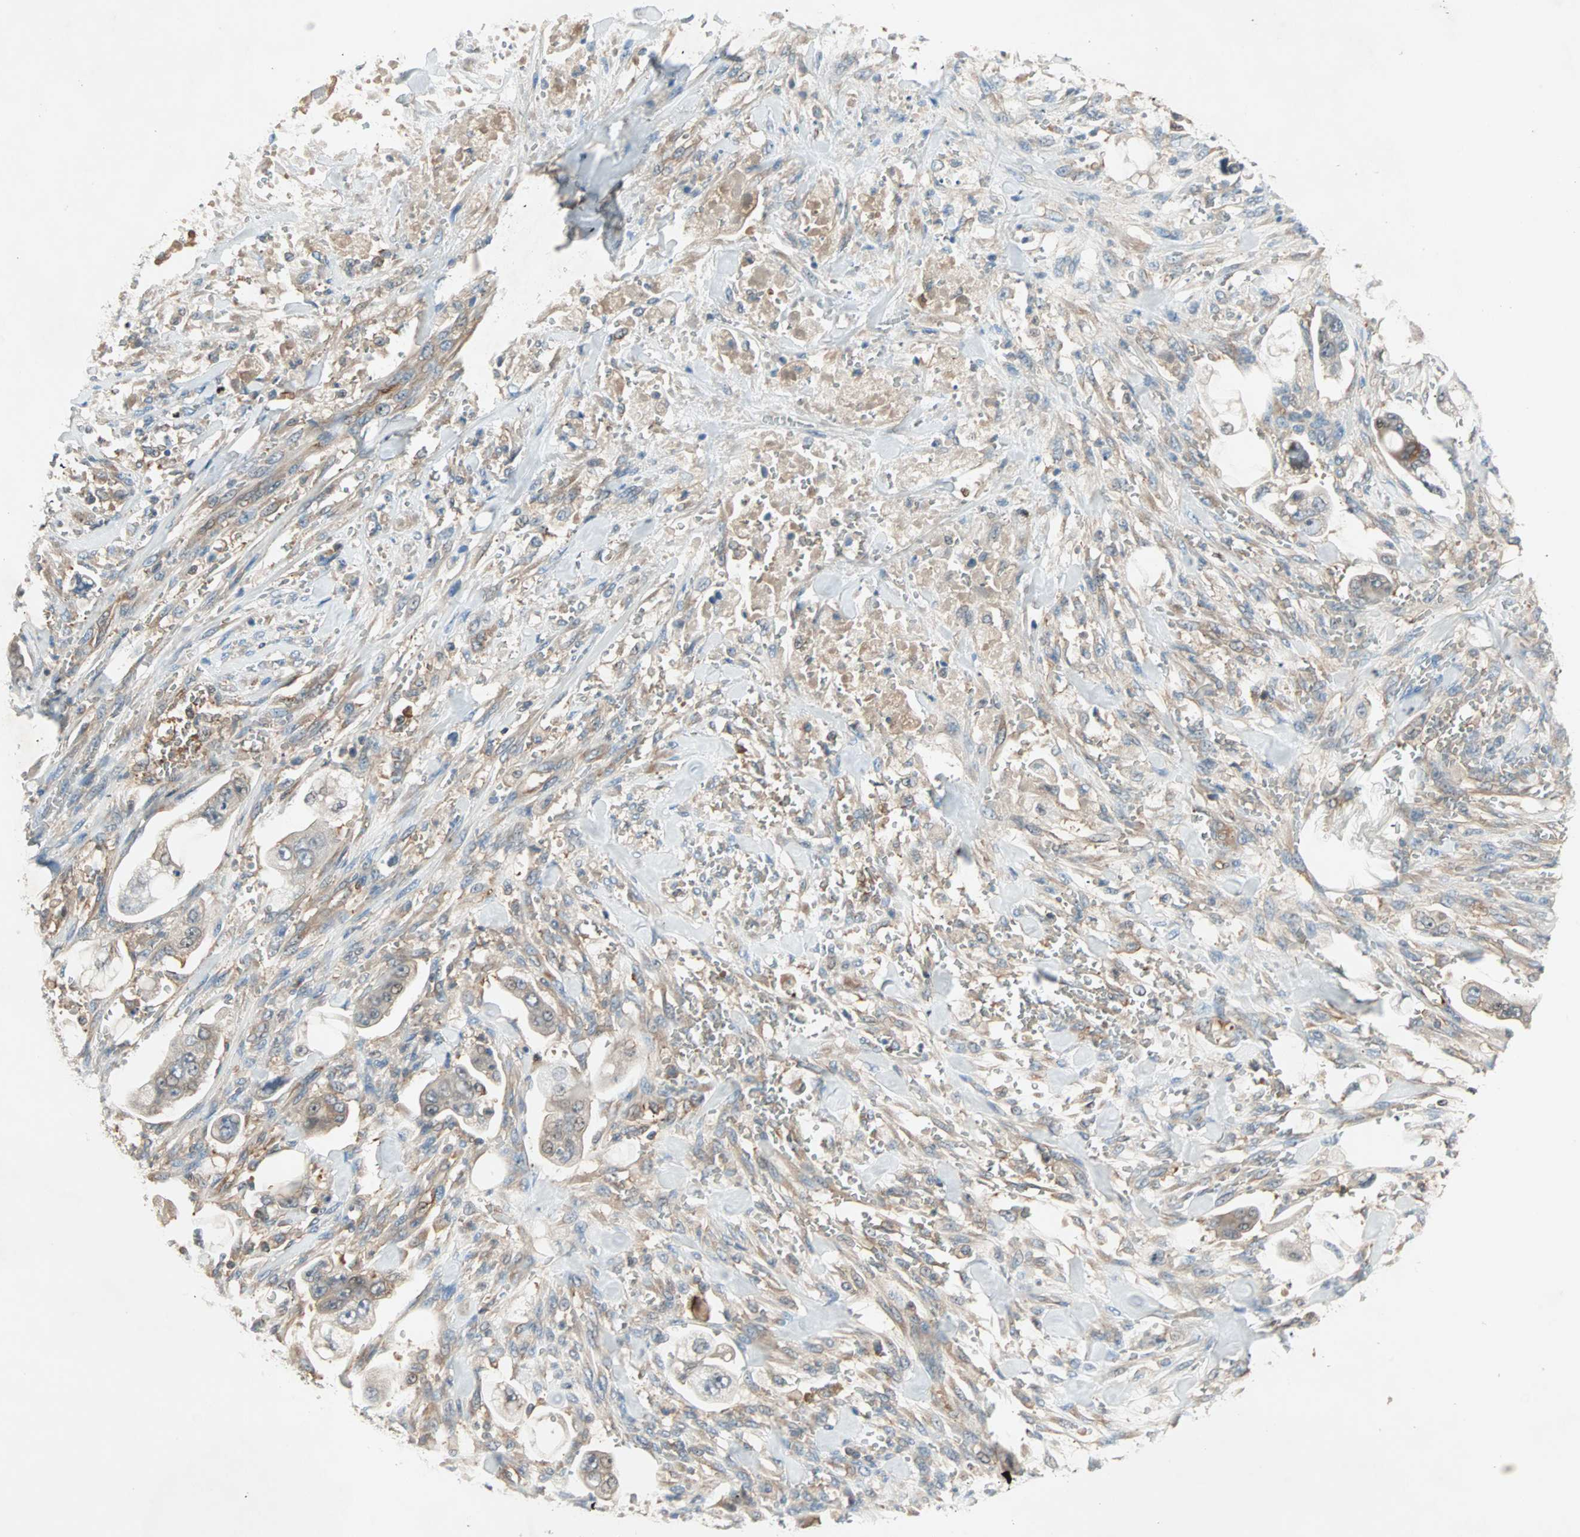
{"staining": {"intensity": "weak", "quantity": ">75%", "location": "cytoplasmic/membranous"}, "tissue": "stomach cancer", "cell_type": "Tumor cells", "image_type": "cancer", "snomed": [{"axis": "morphology", "description": "Adenocarcinoma, NOS"}, {"axis": "topography", "description": "Stomach"}], "caption": "Brown immunohistochemical staining in human stomach cancer (adenocarcinoma) displays weak cytoplasmic/membranous positivity in about >75% of tumor cells. The protein of interest is stained brown, and the nuclei are stained in blue (DAB IHC with brightfield microscopy, high magnification).", "gene": "TEC", "patient": {"sex": "male", "age": 62}}